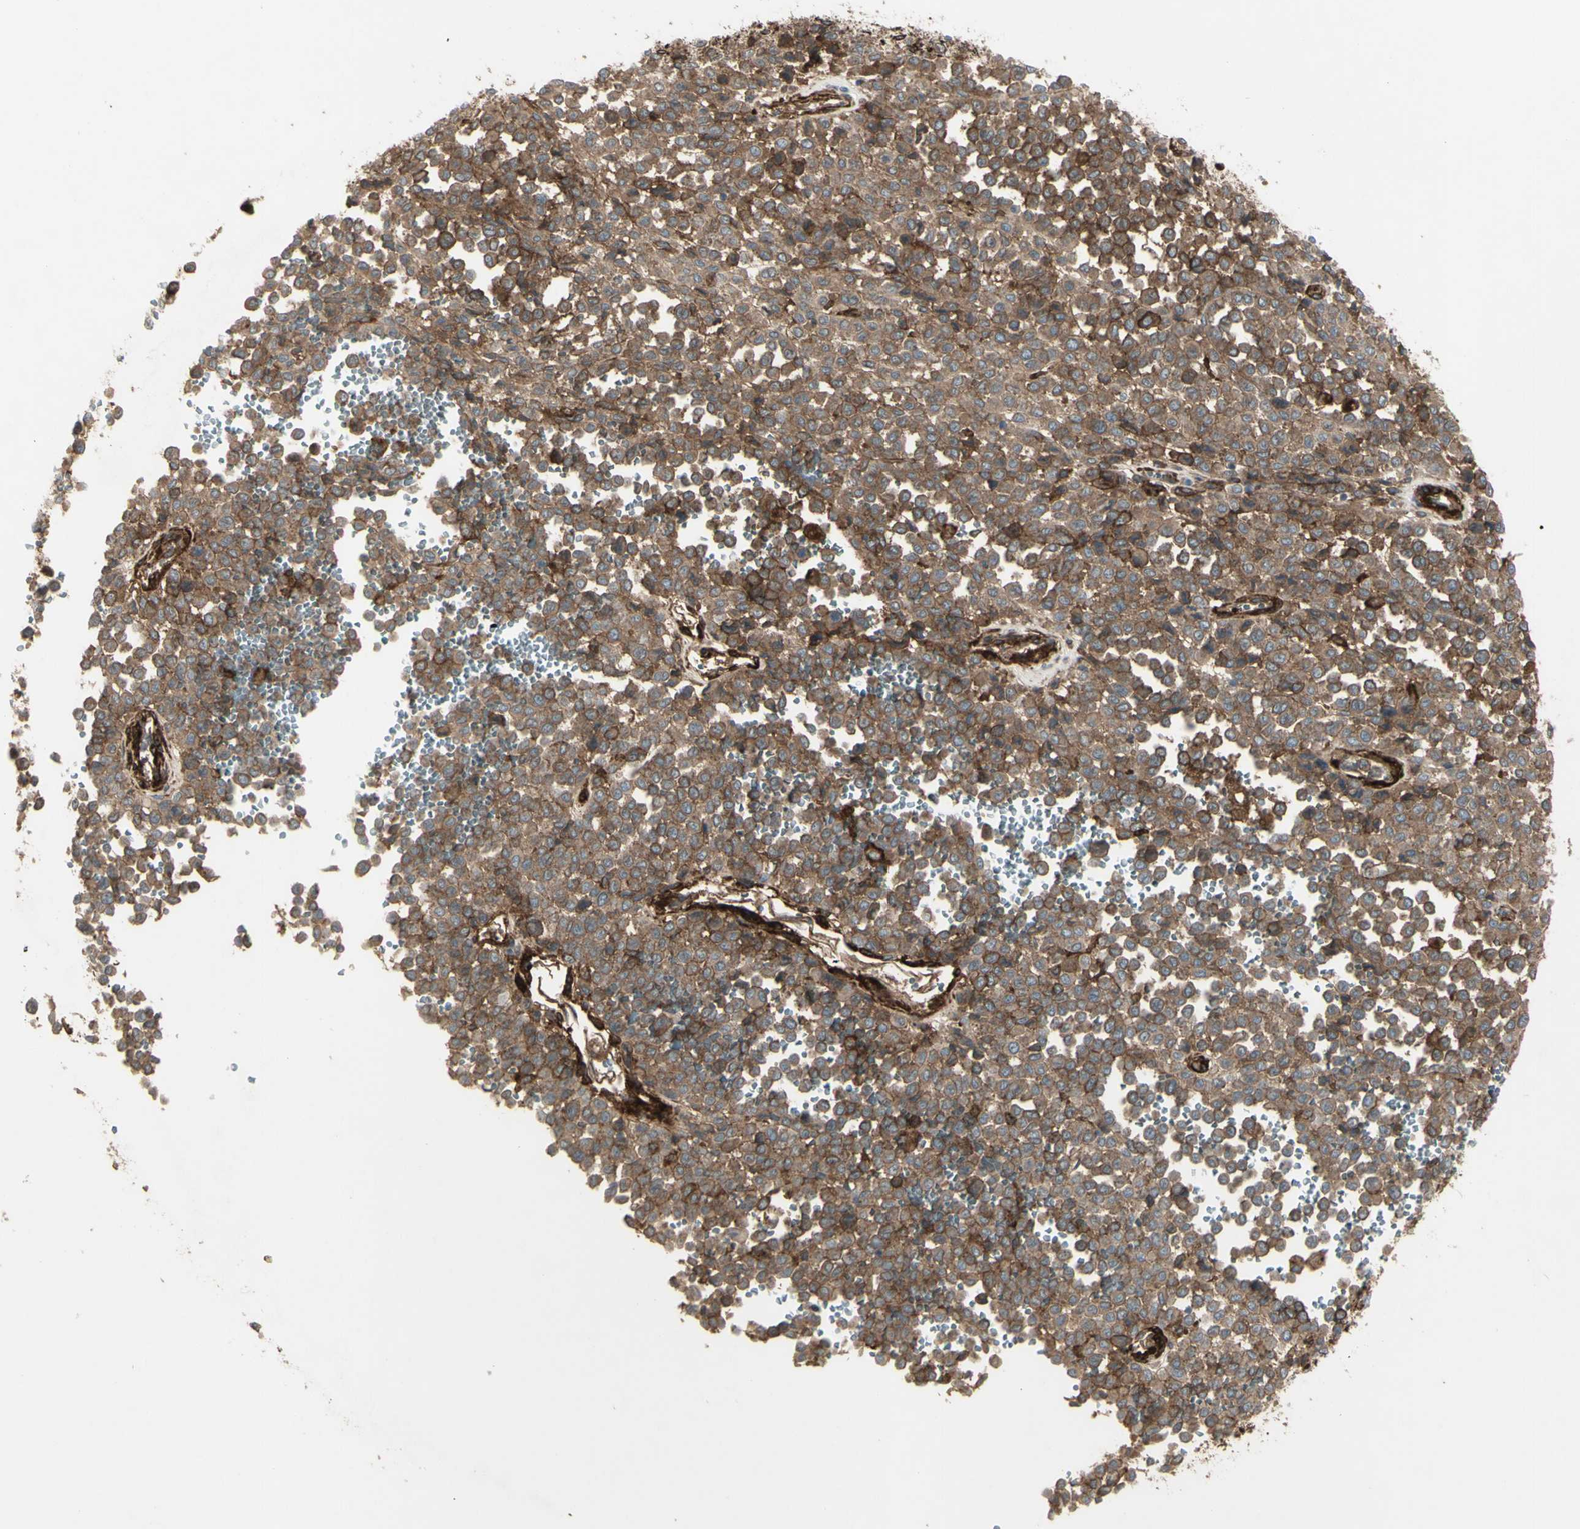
{"staining": {"intensity": "moderate", "quantity": ">75%", "location": "cytoplasmic/membranous"}, "tissue": "melanoma", "cell_type": "Tumor cells", "image_type": "cancer", "snomed": [{"axis": "morphology", "description": "Malignant melanoma, Metastatic site"}, {"axis": "topography", "description": "Pancreas"}], "caption": "This is an image of immunohistochemistry (IHC) staining of melanoma, which shows moderate expression in the cytoplasmic/membranous of tumor cells.", "gene": "CD276", "patient": {"sex": "female", "age": 30}}